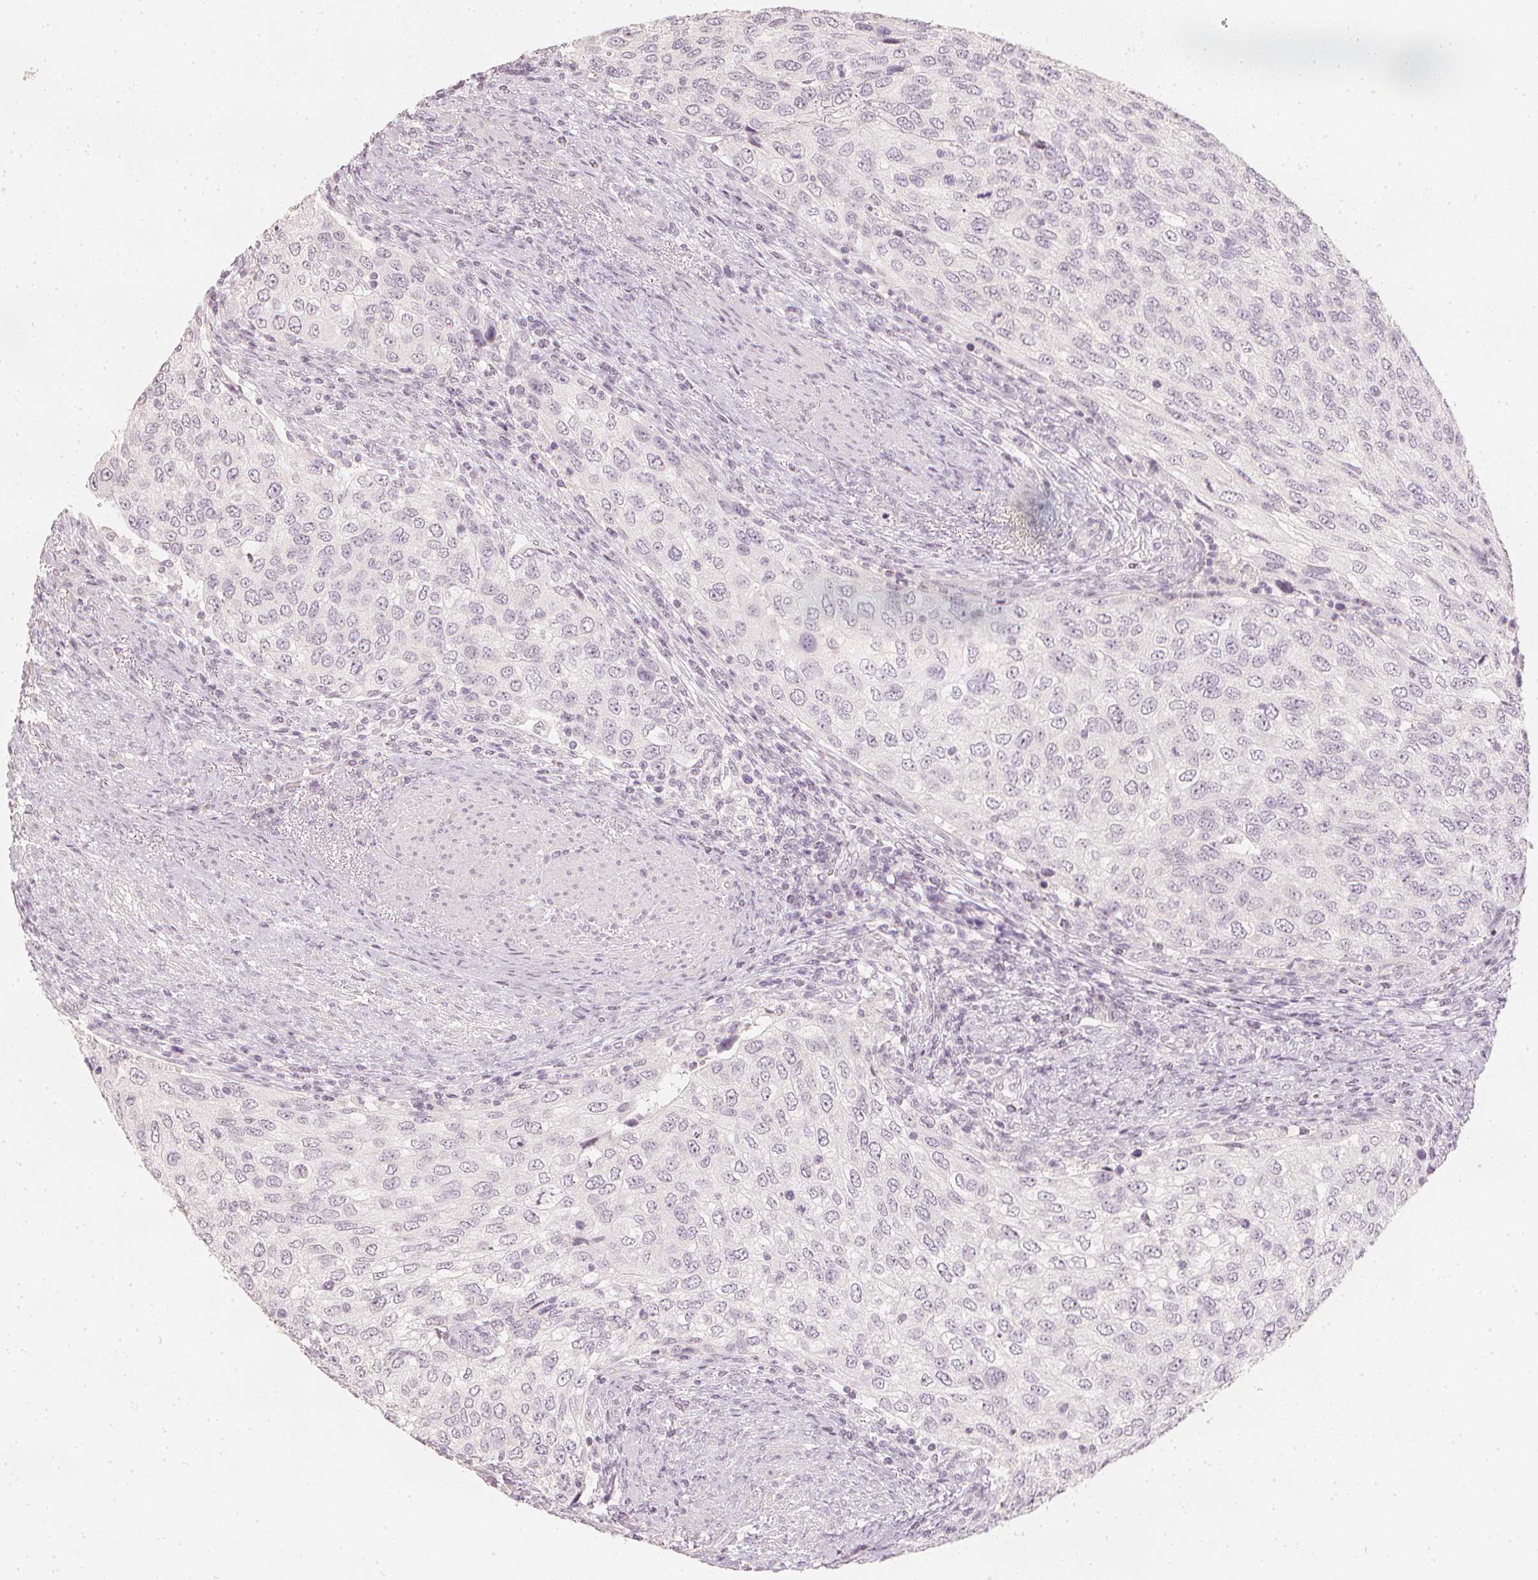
{"staining": {"intensity": "negative", "quantity": "none", "location": "none"}, "tissue": "urothelial cancer", "cell_type": "Tumor cells", "image_type": "cancer", "snomed": [{"axis": "morphology", "description": "Urothelial carcinoma, High grade"}, {"axis": "topography", "description": "Urinary bladder"}], "caption": "IHC micrograph of human high-grade urothelial carcinoma stained for a protein (brown), which displays no expression in tumor cells.", "gene": "CALB1", "patient": {"sex": "female", "age": 78}}